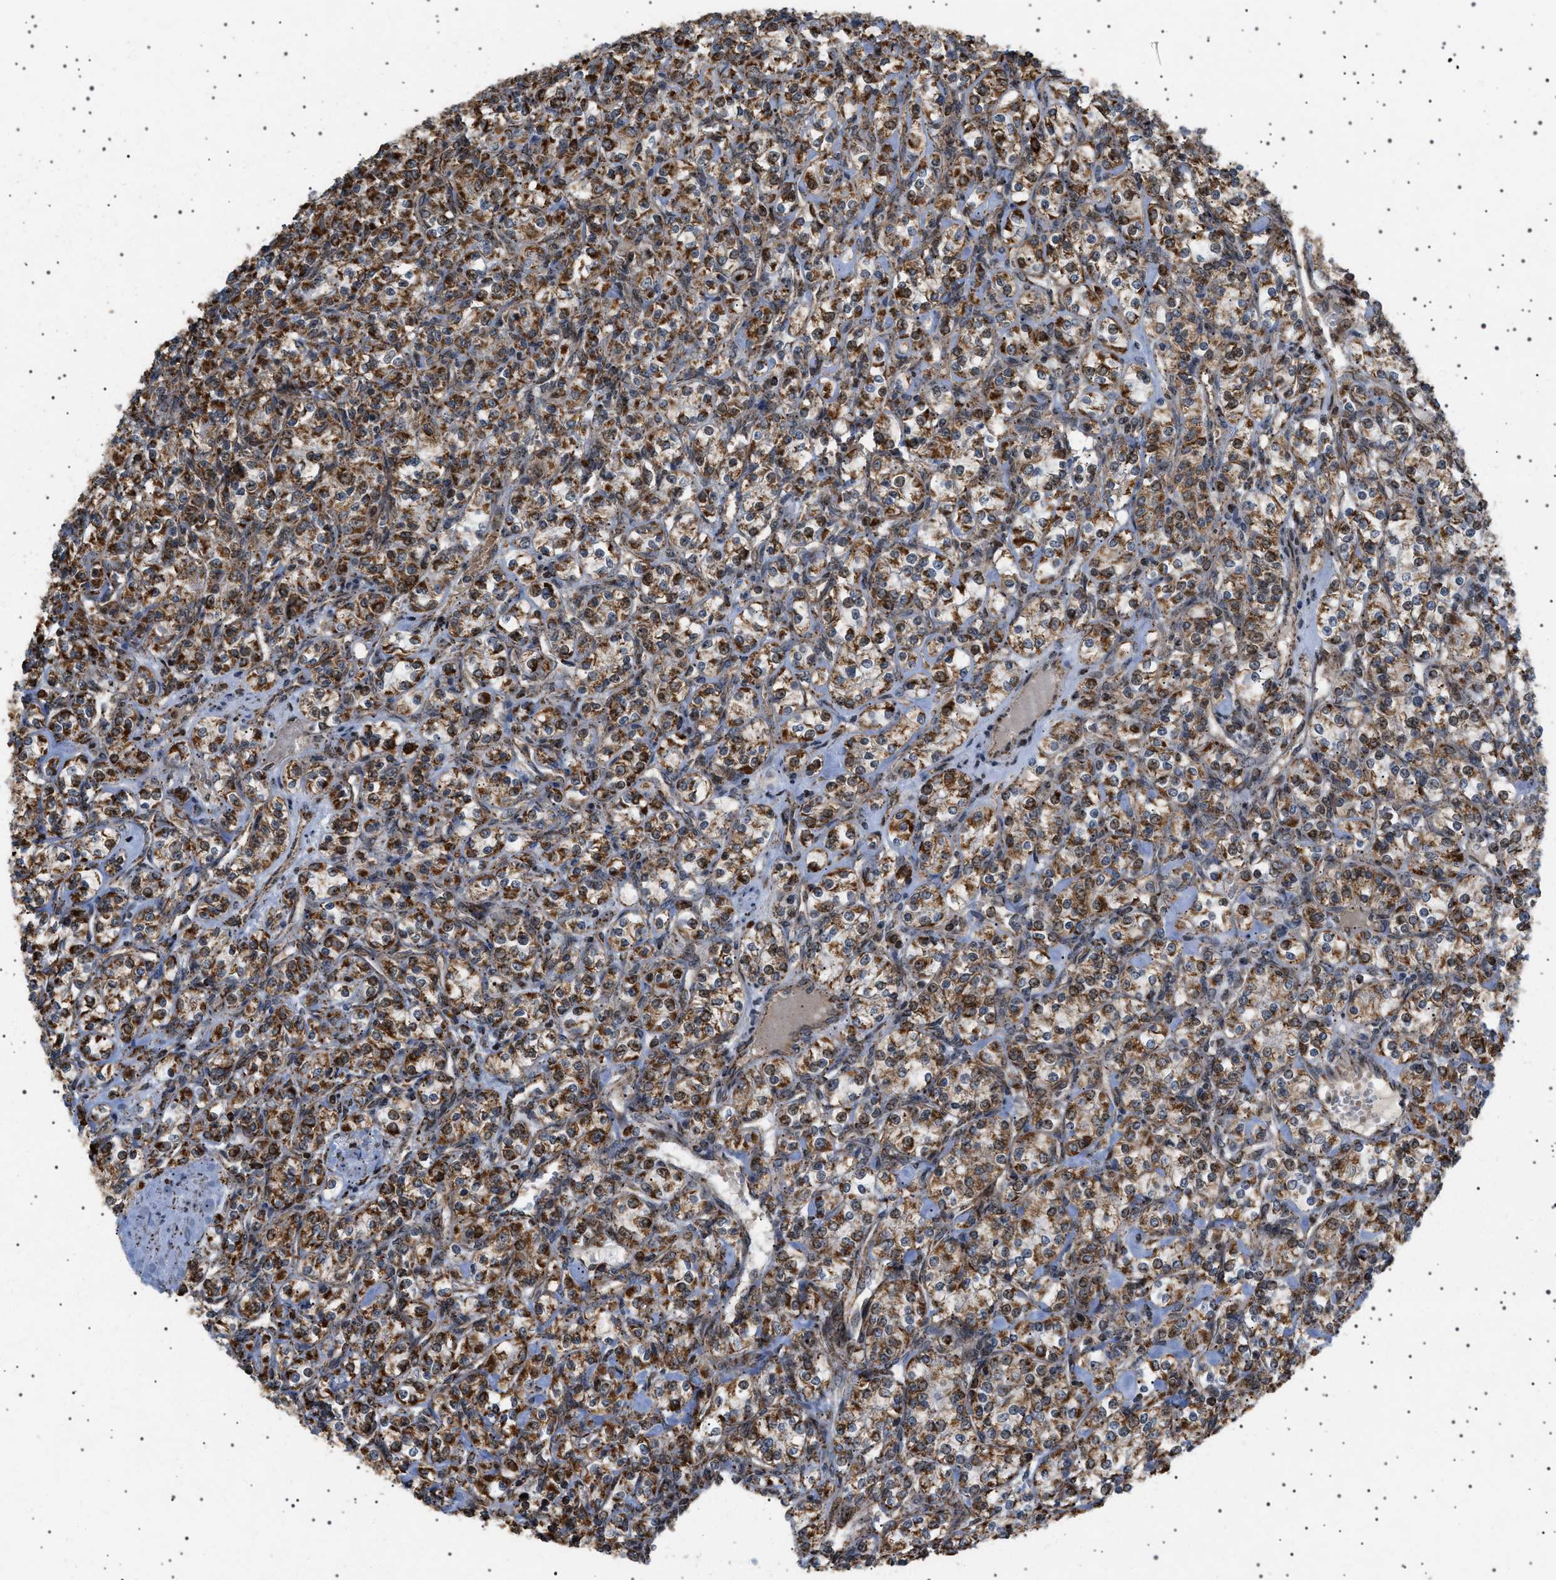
{"staining": {"intensity": "moderate", "quantity": ">75%", "location": "cytoplasmic/membranous"}, "tissue": "renal cancer", "cell_type": "Tumor cells", "image_type": "cancer", "snomed": [{"axis": "morphology", "description": "Adenocarcinoma, NOS"}, {"axis": "topography", "description": "Kidney"}], "caption": "Tumor cells reveal medium levels of moderate cytoplasmic/membranous positivity in about >75% of cells in renal cancer (adenocarcinoma). The staining was performed using DAB to visualize the protein expression in brown, while the nuclei were stained in blue with hematoxylin (Magnification: 20x).", "gene": "MELK", "patient": {"sex": "male", "age": 77}}